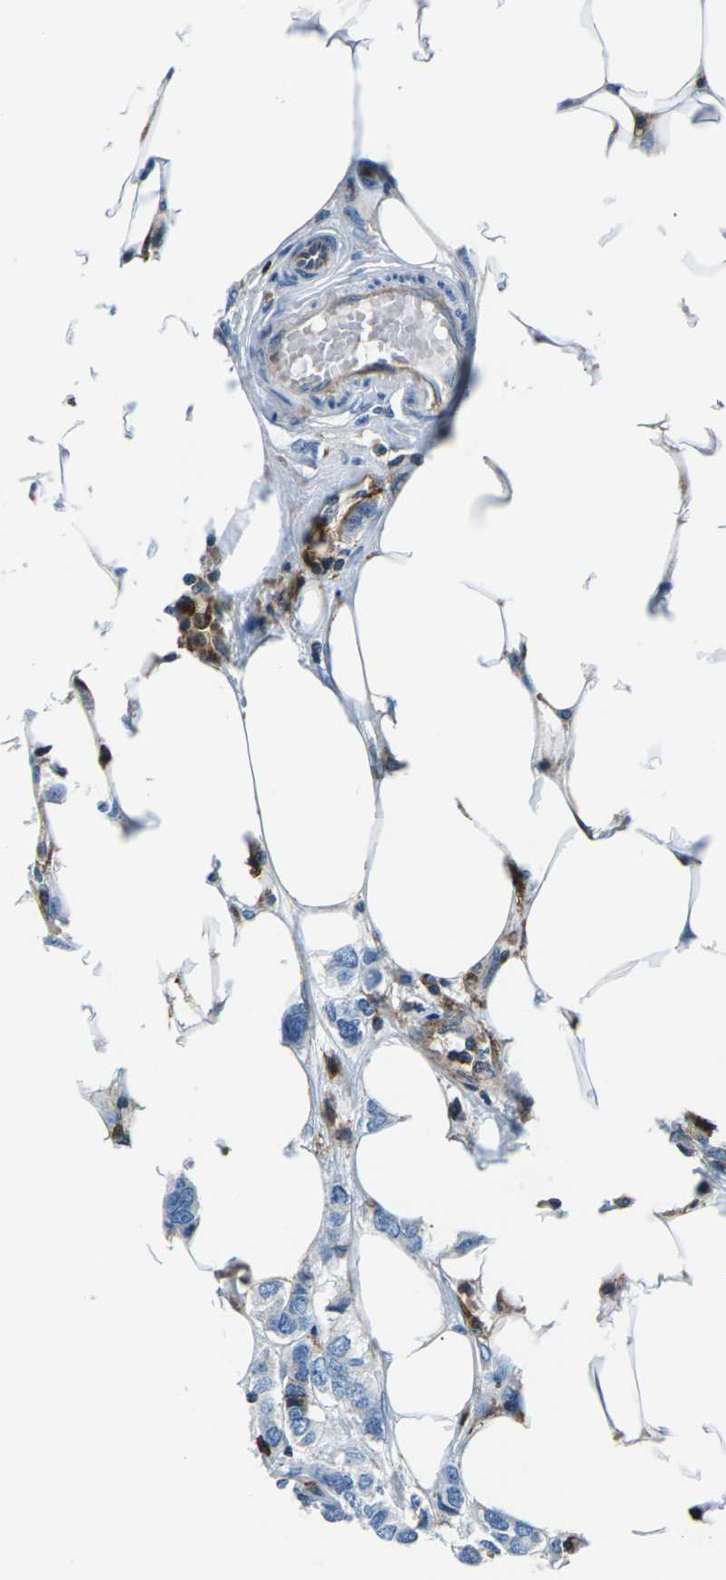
{"staining": {"intensity": "strong", "quantity": "<25%", "location": "cytoplasmic/membranous"}, "tissue": "breast cancer", "cell_type": "Tumor cells", "image_type": "cancer", "snomed": [{"axis": "morphology", "description": "Duct carcinoma"}, {"axis": "topography", "description": "Breast"}], "caption": "Tumor cells exhibit medium levels of strong cytoplasmic/membranous staining in approximately <25% of cells in human breast cancer (invasive ductal carcinoma).", "gene": "SOCS4", "patient": {"sex": "female", "age": 50}}